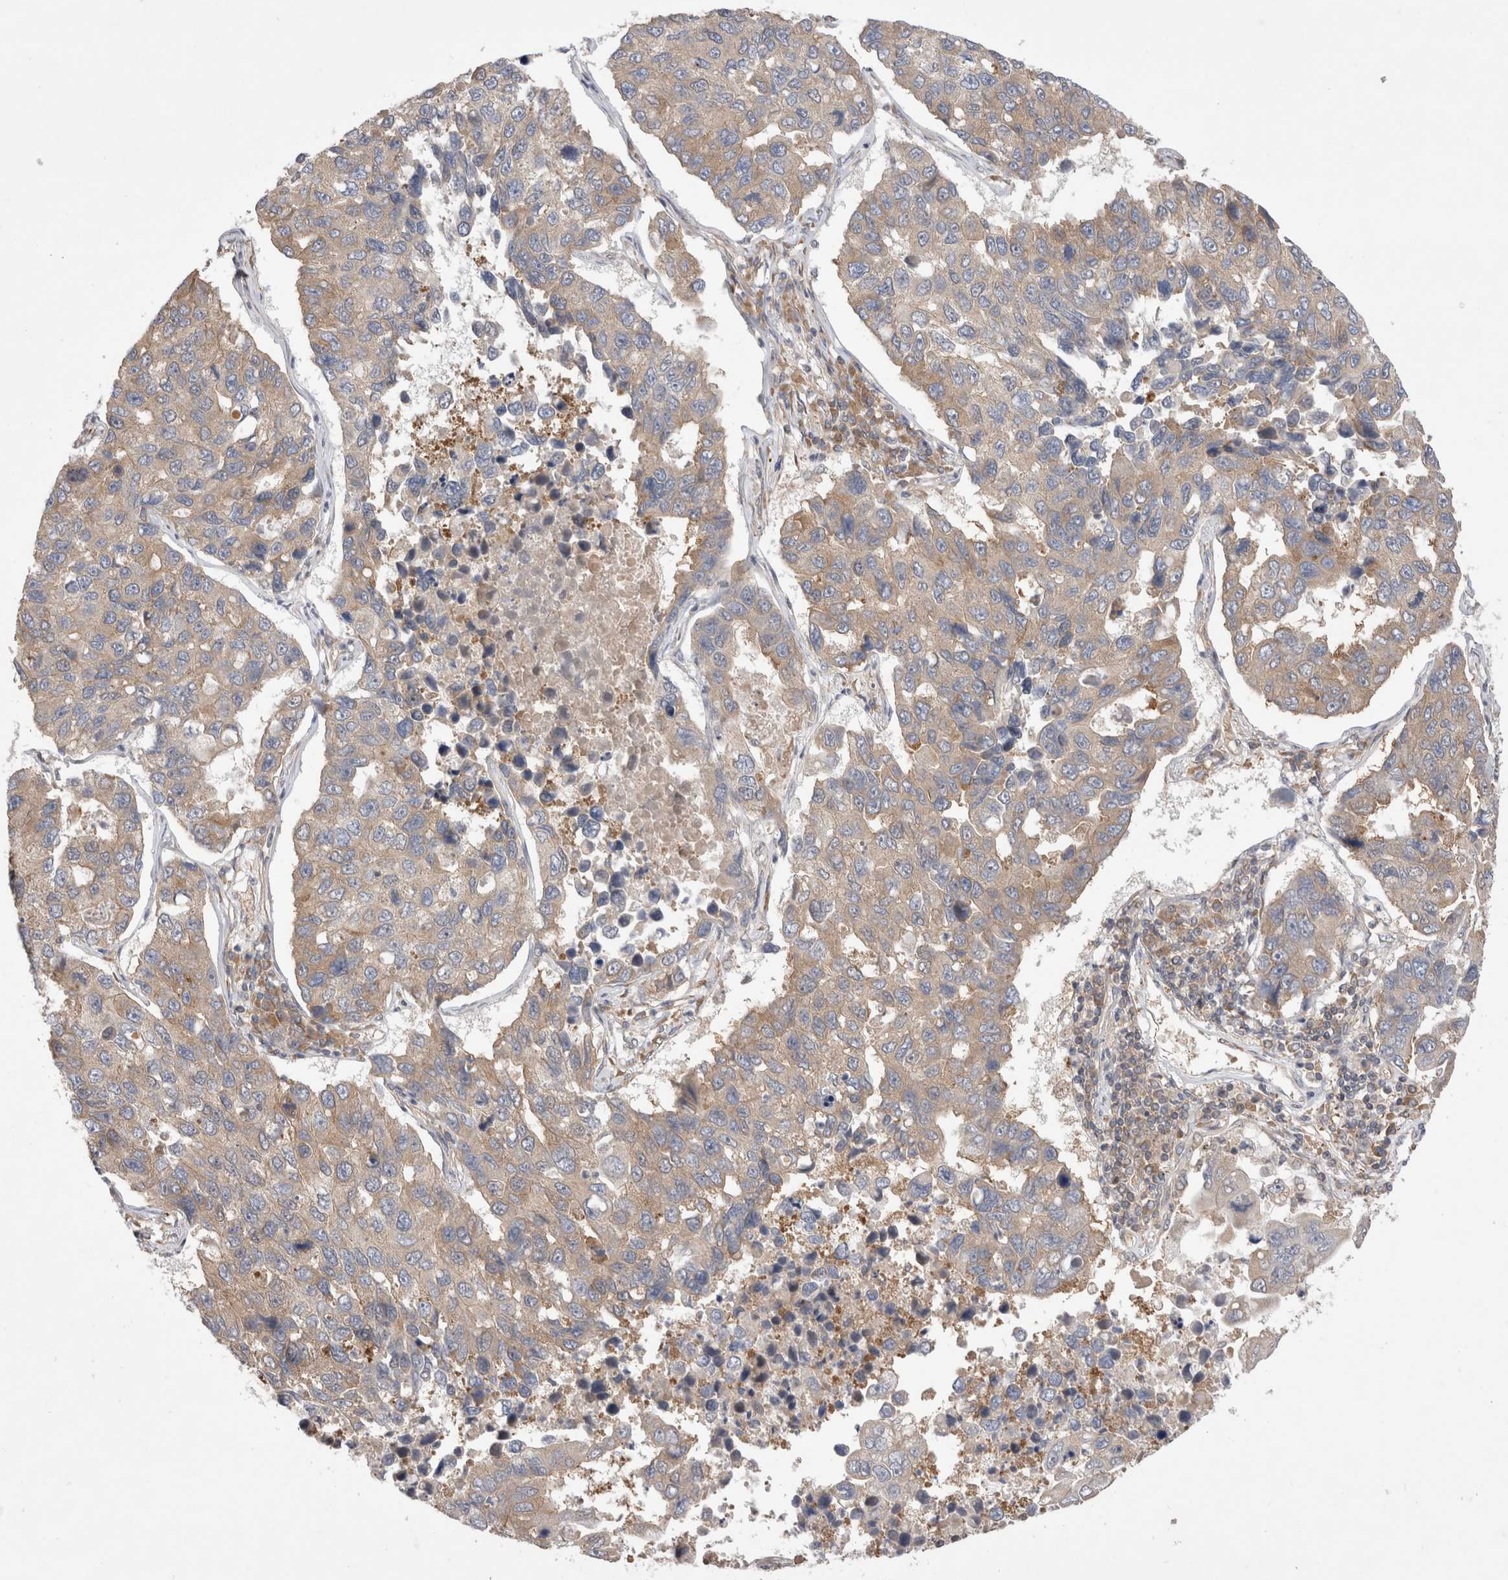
{"staining": {"intensity": "weak", "quantity": "25%-75%", "location": "cytoplasmic/membranous"}, "tissue": "lung cancer", "cell_type": "Tumor cells", "image_type": "cancer", "snomed": [{"axis": "morphology", "description": "Adenocarcinoma, NOS"}, {"axis": "topography", "description": "Lung"}], "caption": "Weak cytoplasmic/membranous positivity for a protein is identified in about 25%-75% of tumor cells of adenocarcinoma (lung) using immunohistochemistry (IHC).", "gene": "EIF3E", "patient": {"sex": "male", "age": 64}}